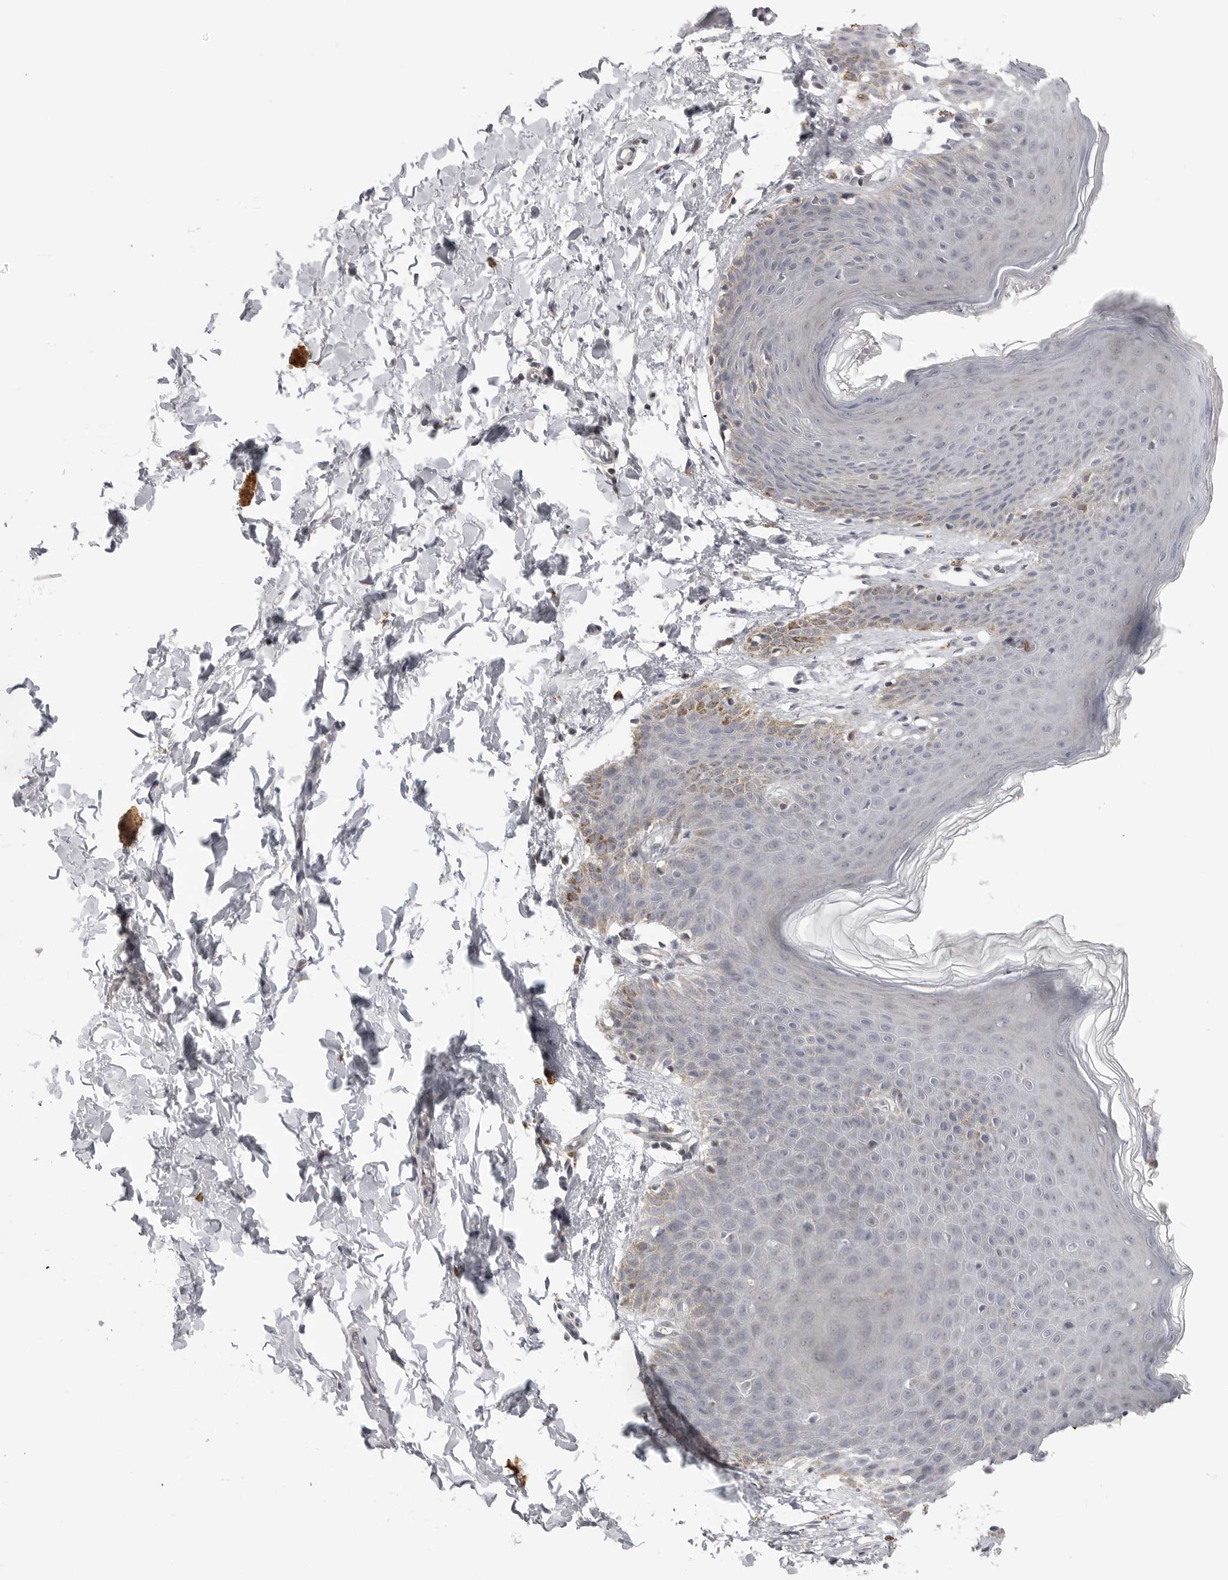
{"staining": {"intensity": "moderate", "quantity": "<25%", "location": "cytoplasmic/membranous"}, "tissue": "skin", "cell_type": "Epidermal cells", "image_type": "normal", "snomed": [{"axis": "morphology", "description": "Normal tissue, NOS"}, {"axis": "topography", "description": "Vulva"}], "caption": "This micrograph shows IHC staining of benign human skin, with low moderate cytoplasmic/membranous expression in approximately <25% of epidermal cells.", "gene": "MAP7D1", "patient": {"sex": "female", "age": 66}}